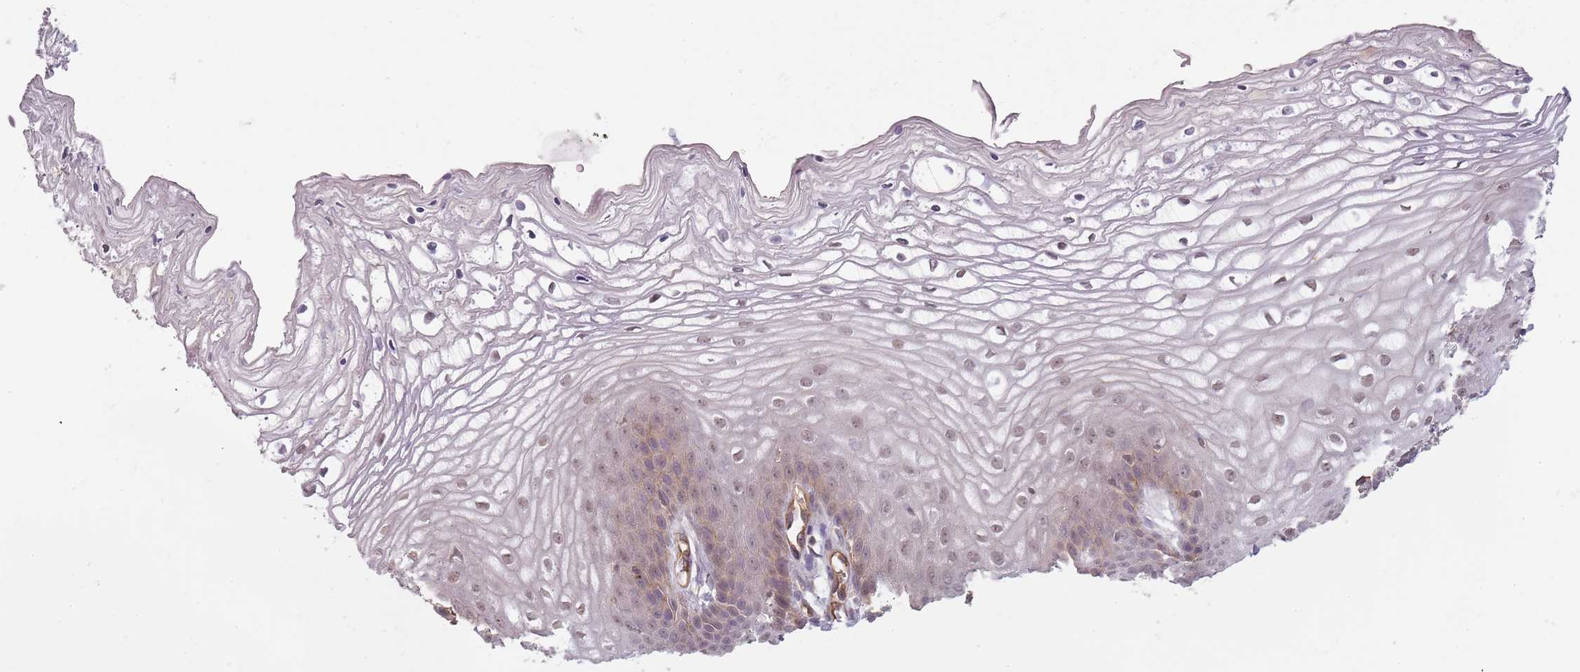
{"staining": {"intensity": "moderate", "quantity": "<25%", "location": "cytoplasmic/membranous,nuclear"}, "tissue": "vagina", "cell_type": "Squamous epithelial cells", "image_type": "normal", "snomed": [{"axis": "morphology", "description": "Normal tissue, NOS"}, {"axis": "topography", "description": "Vagina"}, {"axis": "topography", "description": "Cervix"}], "caption": "Immunohistochemical staining of normal vagina demonstrates low levels of moderate cytoplasmic/membranous,nuclear staining in approximately <25% of squamous epithelial cells.", "gene": "PPP1R14C", "patient": {"sex": "female", "age": 40}}